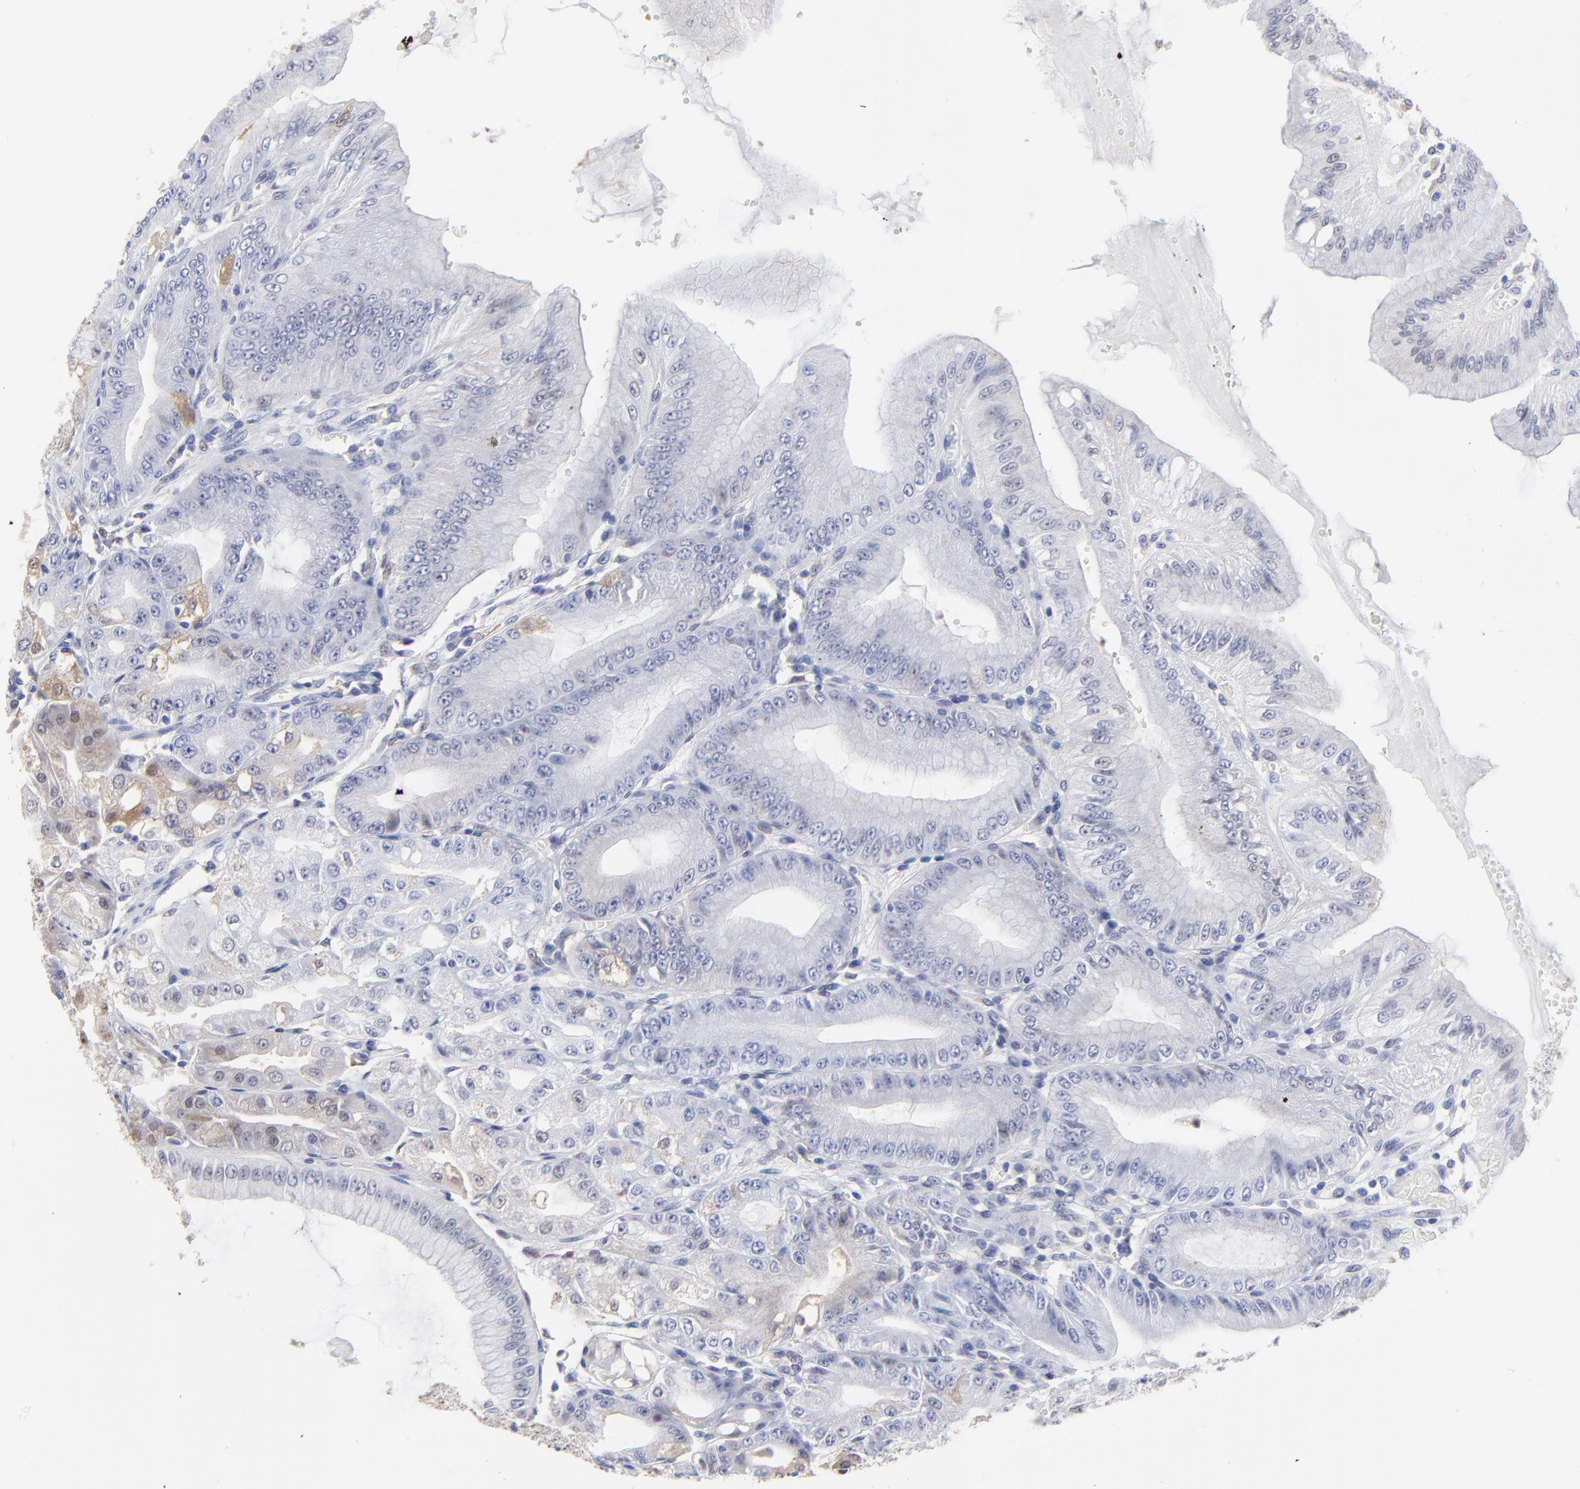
{"staining": {"intensity": "moderate", "quantity": "<25%", "location": "cytoplasmic/membranous,nuclear"}, "tissue": "stomach", "cell_type": "Glandular cells", "image_type": "normal", "snomed": [{"axis": "morphology", "description": "Normal tissue, NOS"}, {"axis": "topography", "description": "Stomach, lower"}], "caption": "Human stomach stained with a brown dye reveals moderate cytoplasmic/membranous,nuclear positive staining in about <25% of glandular cells.", "gene": "SMARCA1", "patient": {"sex": "male", "age": 71}}